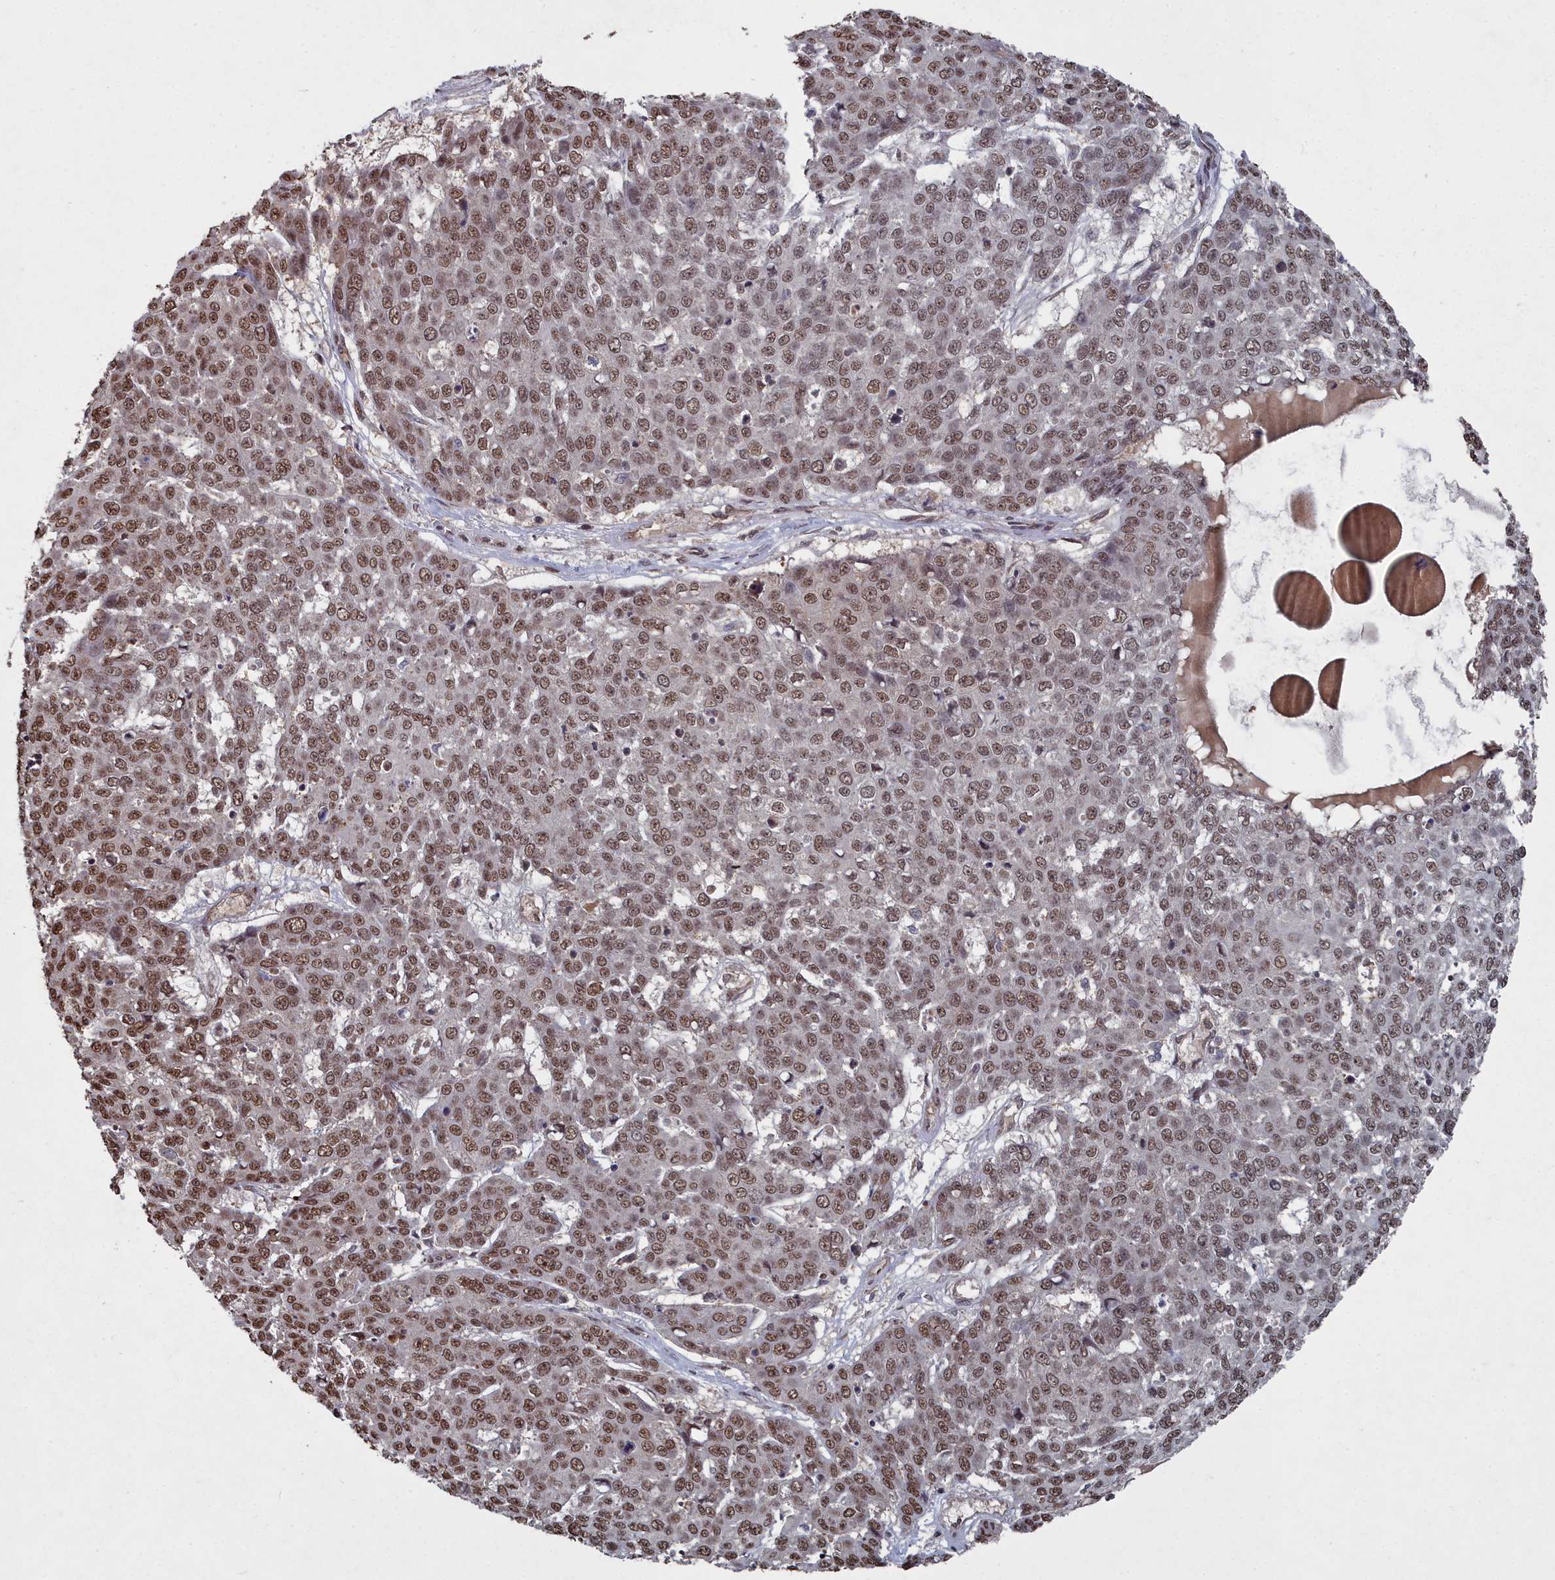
{"staining": {"intensity": "moderate", "quantity": ">75%", "location": "nuclear"}, "tissue": "skin cancer", "cell_type": "Tumor cells", "image_type": "cancer", "snomed": [{"axis": "morphology", "description": "Squamous cell carcinoma, NOS"}, {"axis": "topography", "description": "Skin"}], "caption": "Approximately >75% of tumor cells in squamous cell carcinoma (skin) show moderate nuclear protein expression as visualized by brown immunohistochemical staining.", "gene": "CCNP", "patient": {"sex": "male", "age": 71}}